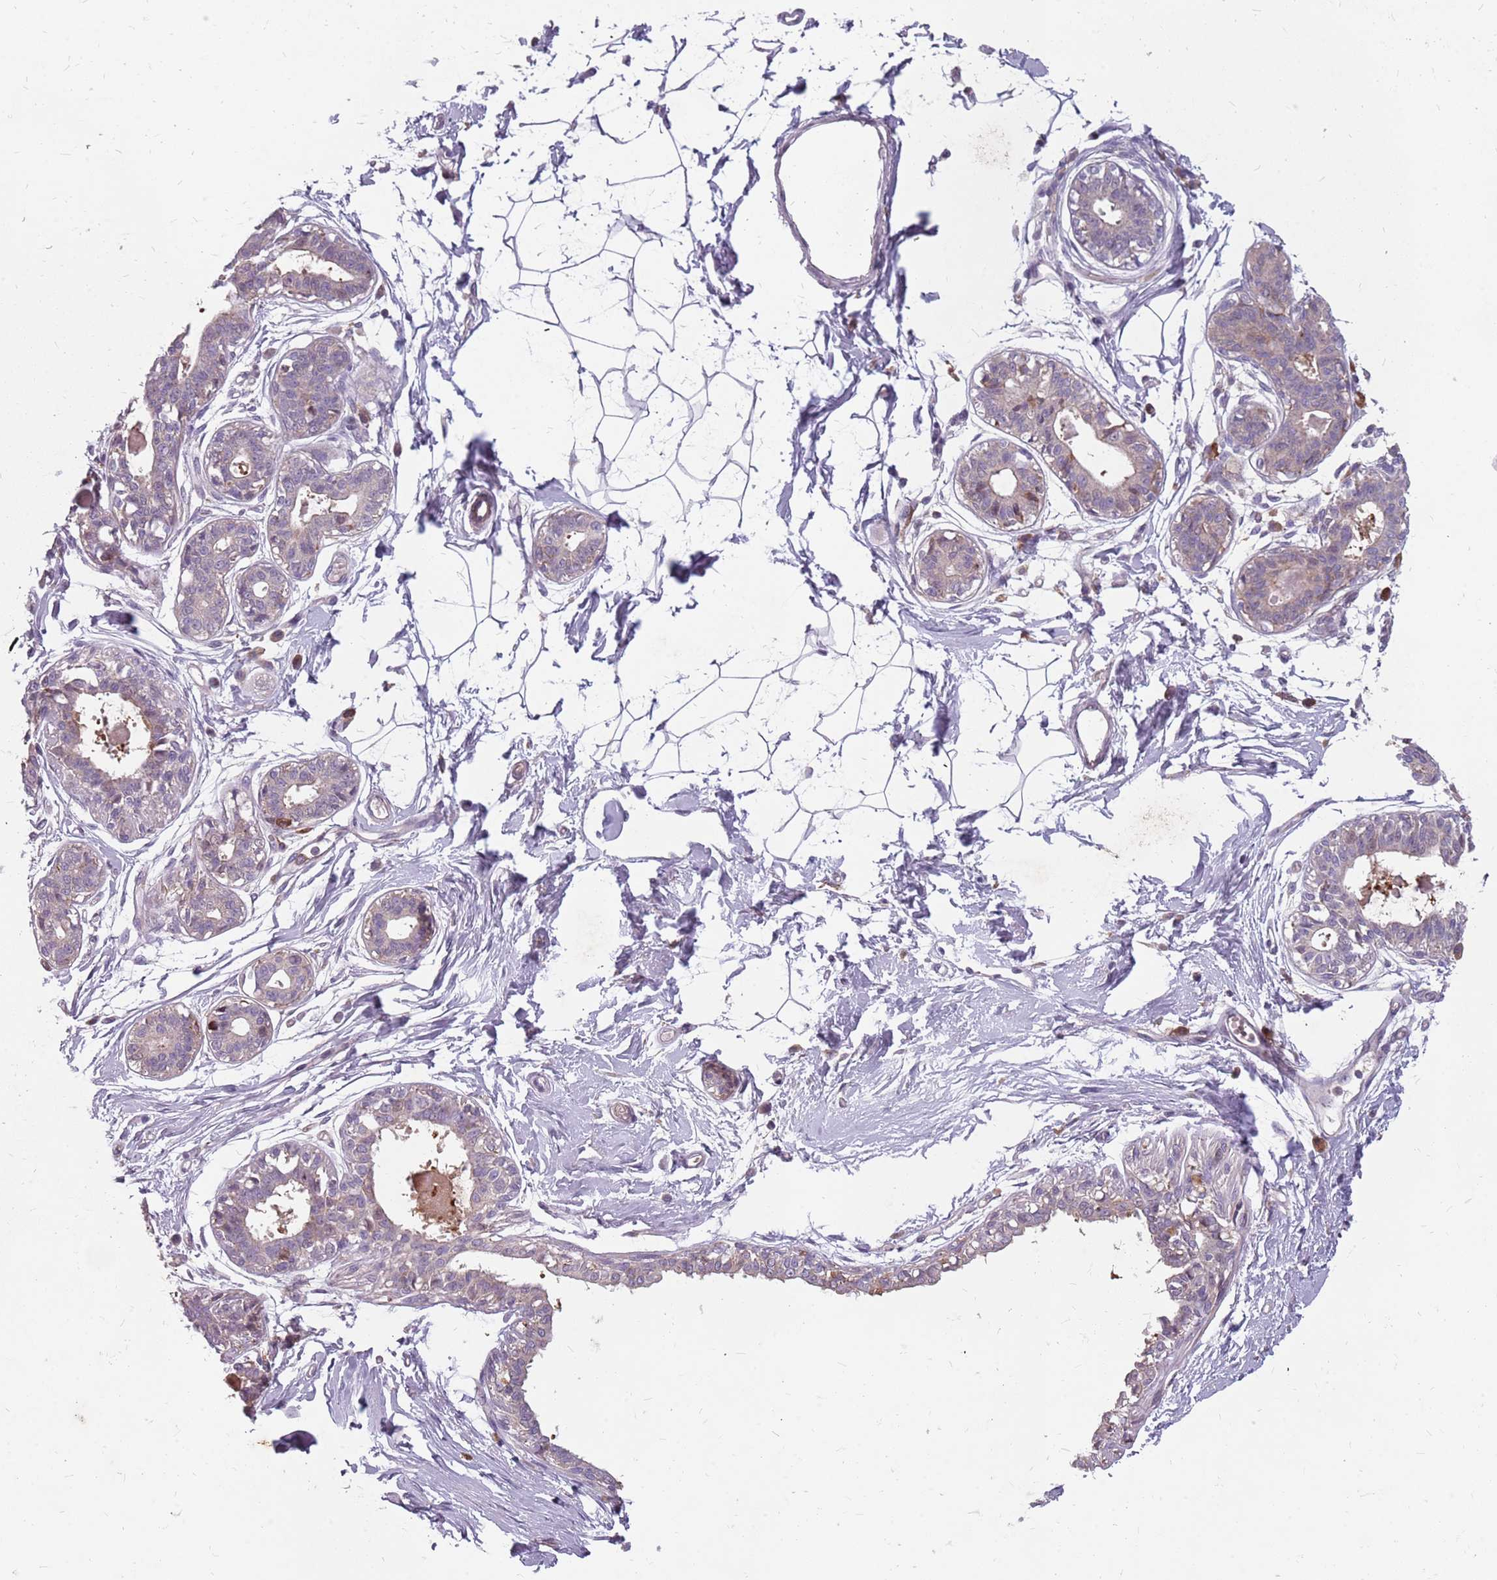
{"staining": {"intensity": "negative", "quantity": "none", "location": "none"}, "tissue": "breast", "cell_type": "Adipocytes", "image_type": "normal", "snomed": [{"axis": "morphology", "description": "Normal tissue, NOS"}, {"axis": "topography", "description": "Breast"}], "caption": "Immunohistochemistry of unremarkable human breast demonstrates no positivity in adipocytes. (DAB IHC with hematoxylin counter stain).", "gene": "NME4", "patient": {"sex": "female", "age": 45}}